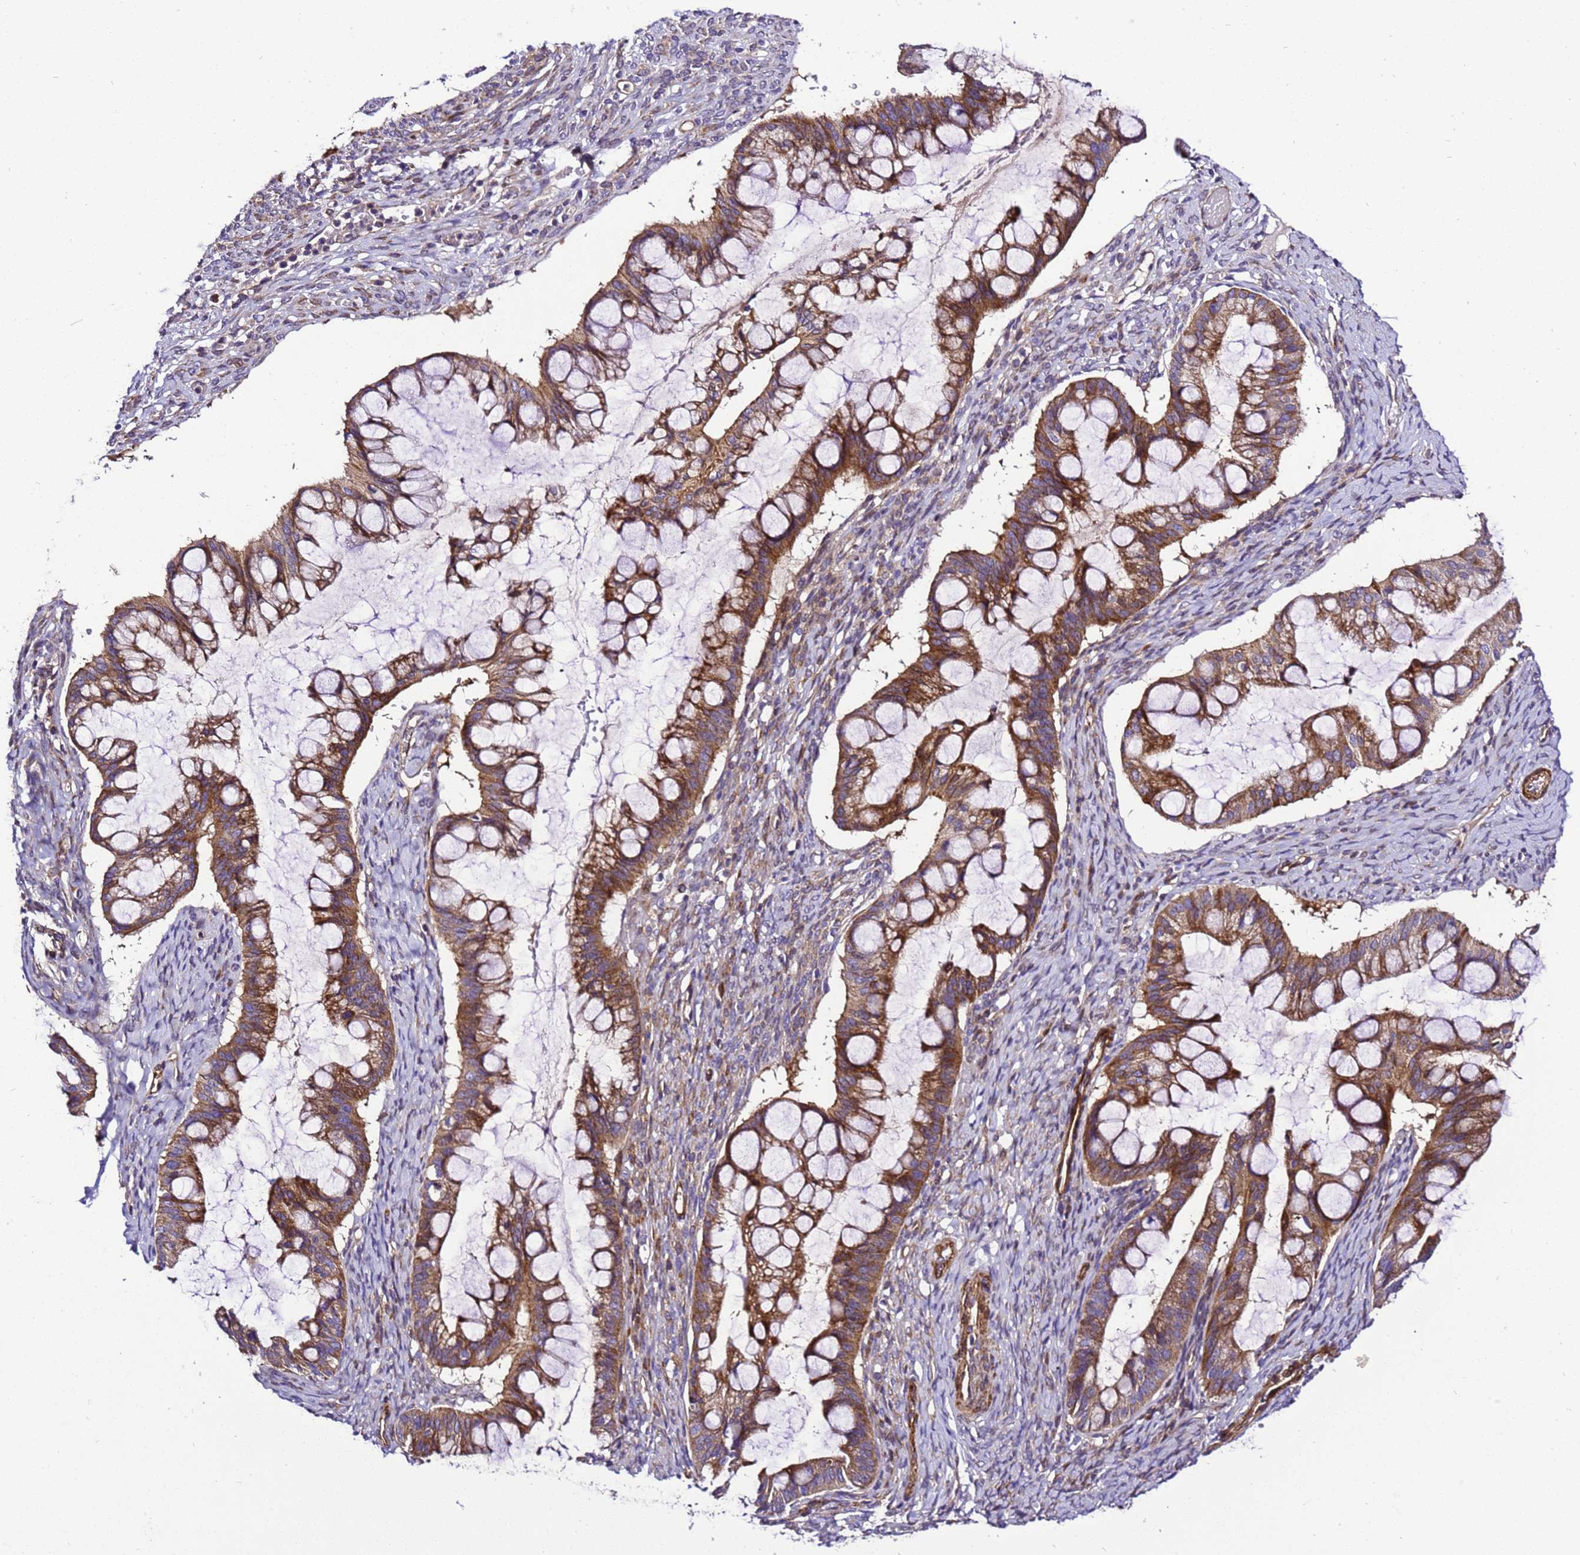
{"staining": {"intensity": "moderate", "quantity": ">75%", "location": "cytoplasmic/membranous"}, "tissue": "ovarian cancer", "cell_type": "Tumor cells", "image_type": "cancer", "snomed": [{"axis": "morphology", "description": "Cystadenocarcinoma, mucinous, NOS"}, {"axis": "topography", "description": "Ovary"}], "caption": "This is an image of immunohistochemistry staining of ovarian mucinous cystadenocarcinoma, which shows moderate expression in the cytoplasmic/membranous of tumor cells.", "gene": "ZNF417", "patient": {"sex": "female", "age": 73}}